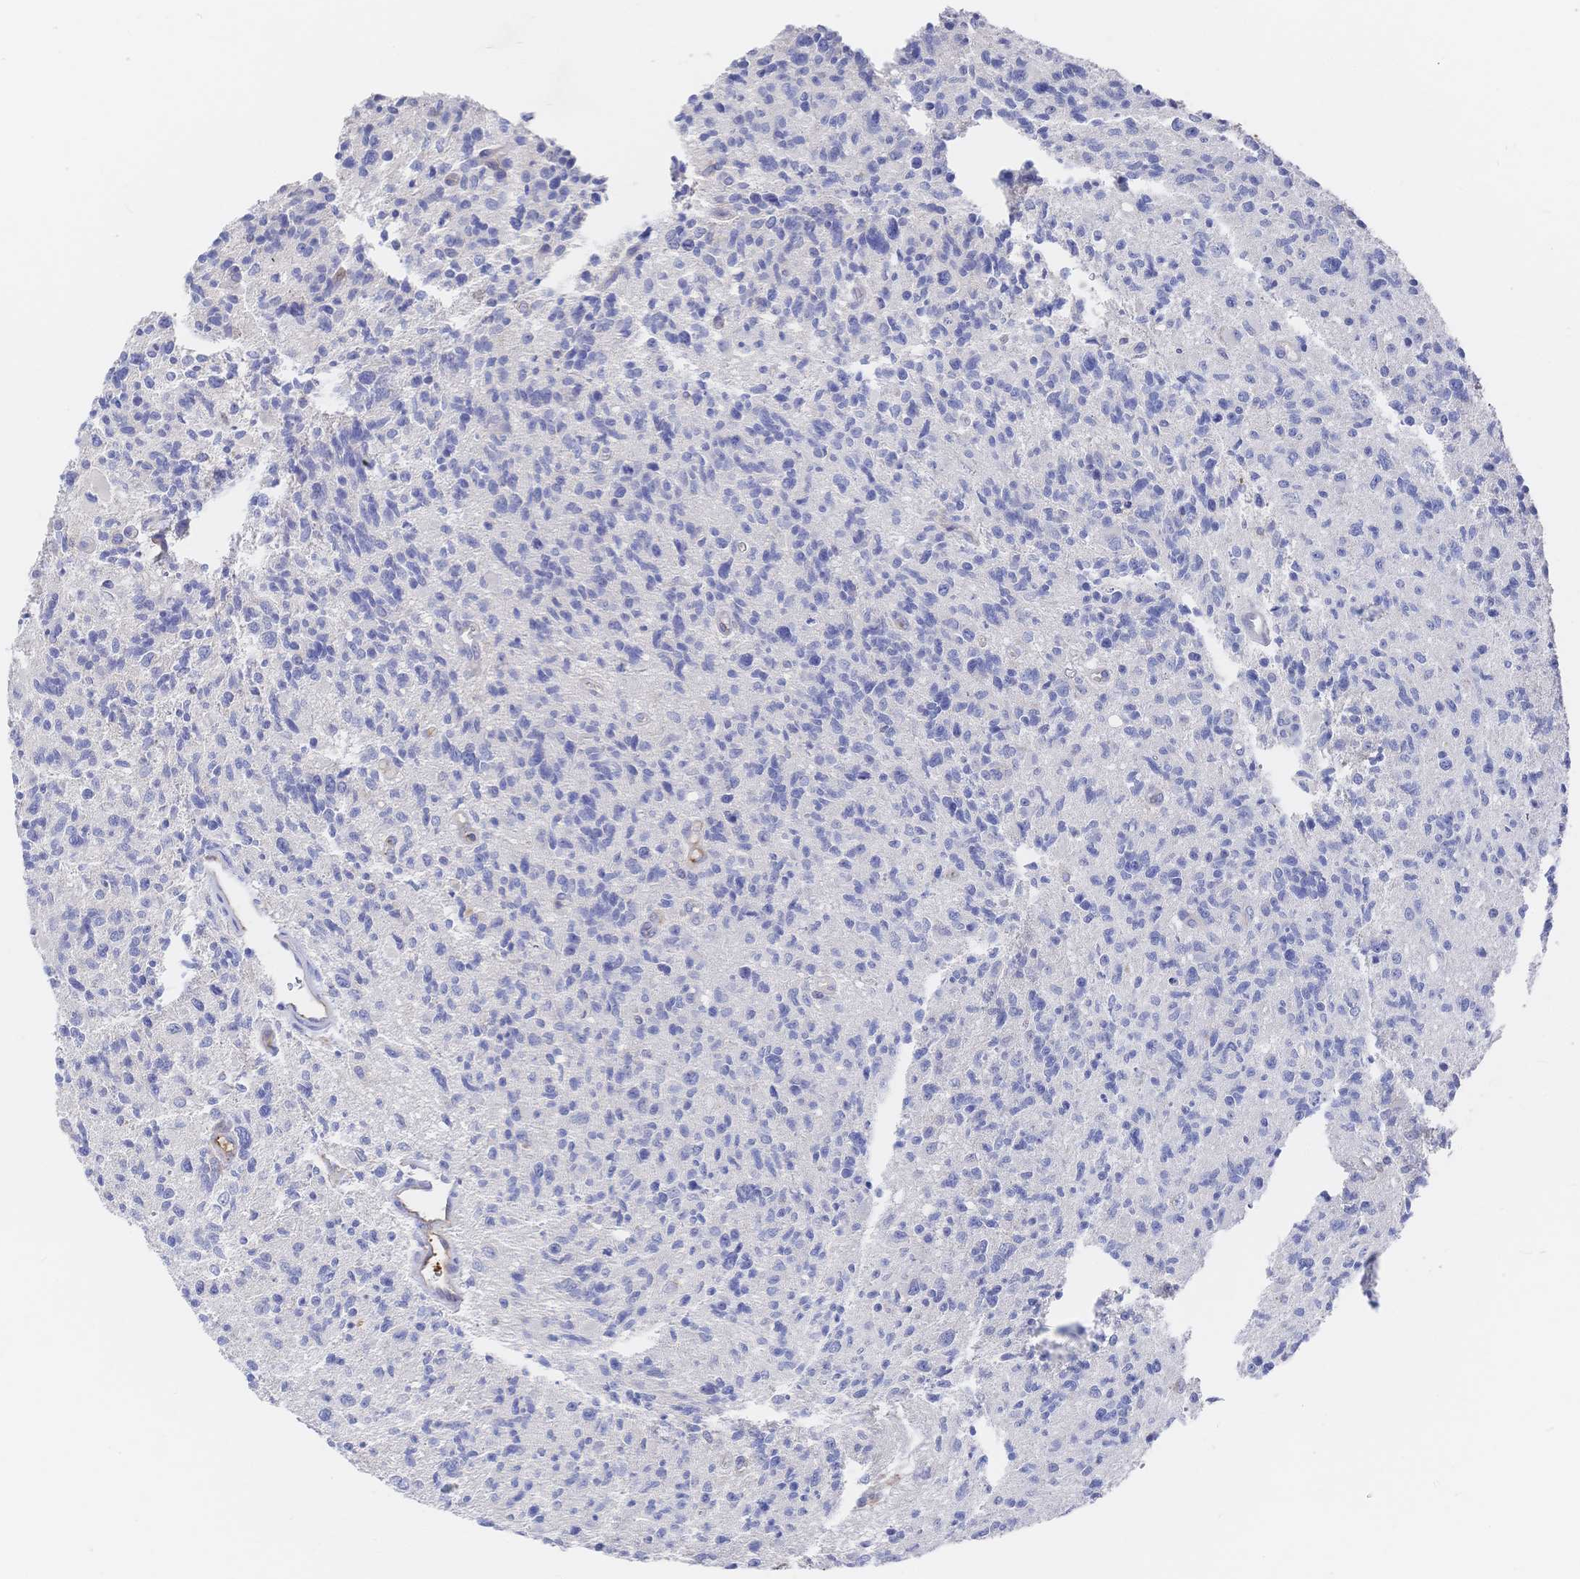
{"staining": {"intensity": "negative", "quantity": "none", "location": "none"}, "tissue": "glioma", "cell_type": "Tumor cells", "image_type": "cancer", "snomed": [{"axis": "morphology", "description": "Glioma, malignant, High grade"}, {"axis": "topography", "description": "Brain"}], "caption": "The histopathology image shows no significant staining in tumor cells of glioma.", "gene": "F11R", "patient": {"sex": "male", "age": 29}}